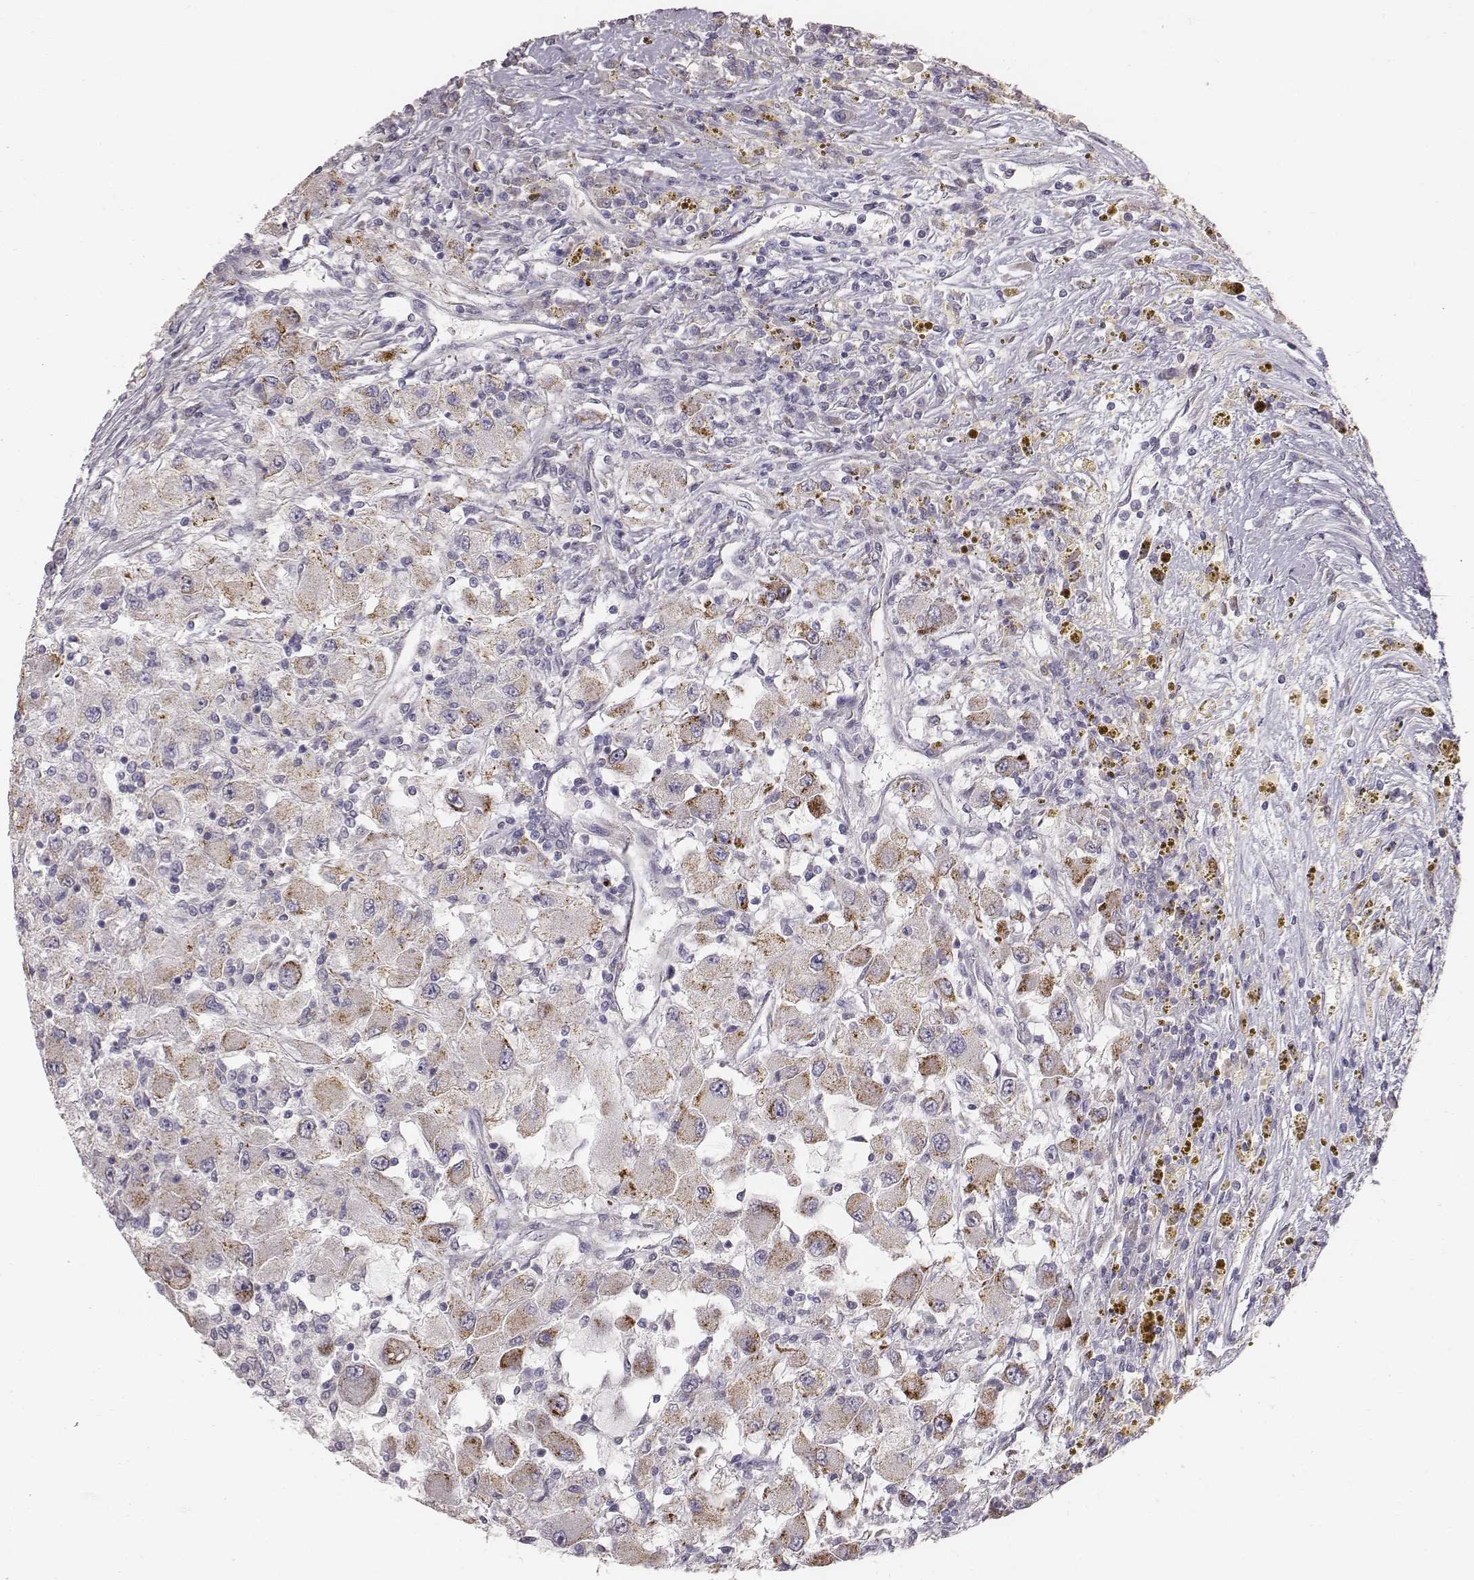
{"staining": {"intensity": "moderate", "quantity": "25%-75%", "location": "cytoplasmic/membranous"}, "tissue": "renal cancer", "cell_type": "Tumor cells", "image_type": "cancer", "snomed": [{"axis": "morphology", "description": "Adenocarcinoma, NOS"}, {"axis": "topography", "description": "Kidney"}], "caption": "This histopathology image reveals renal cancer (adenocarcinoma) stained with immunohistochemistry (IHC) to label a protein in brown. The cytoplasmic/membranous of tumor cells show moderate positivity for the protein. Nuclei are counter-stained blue.", "gene": "ABCD3", "patient": {"sex": "female", "age": 67}}